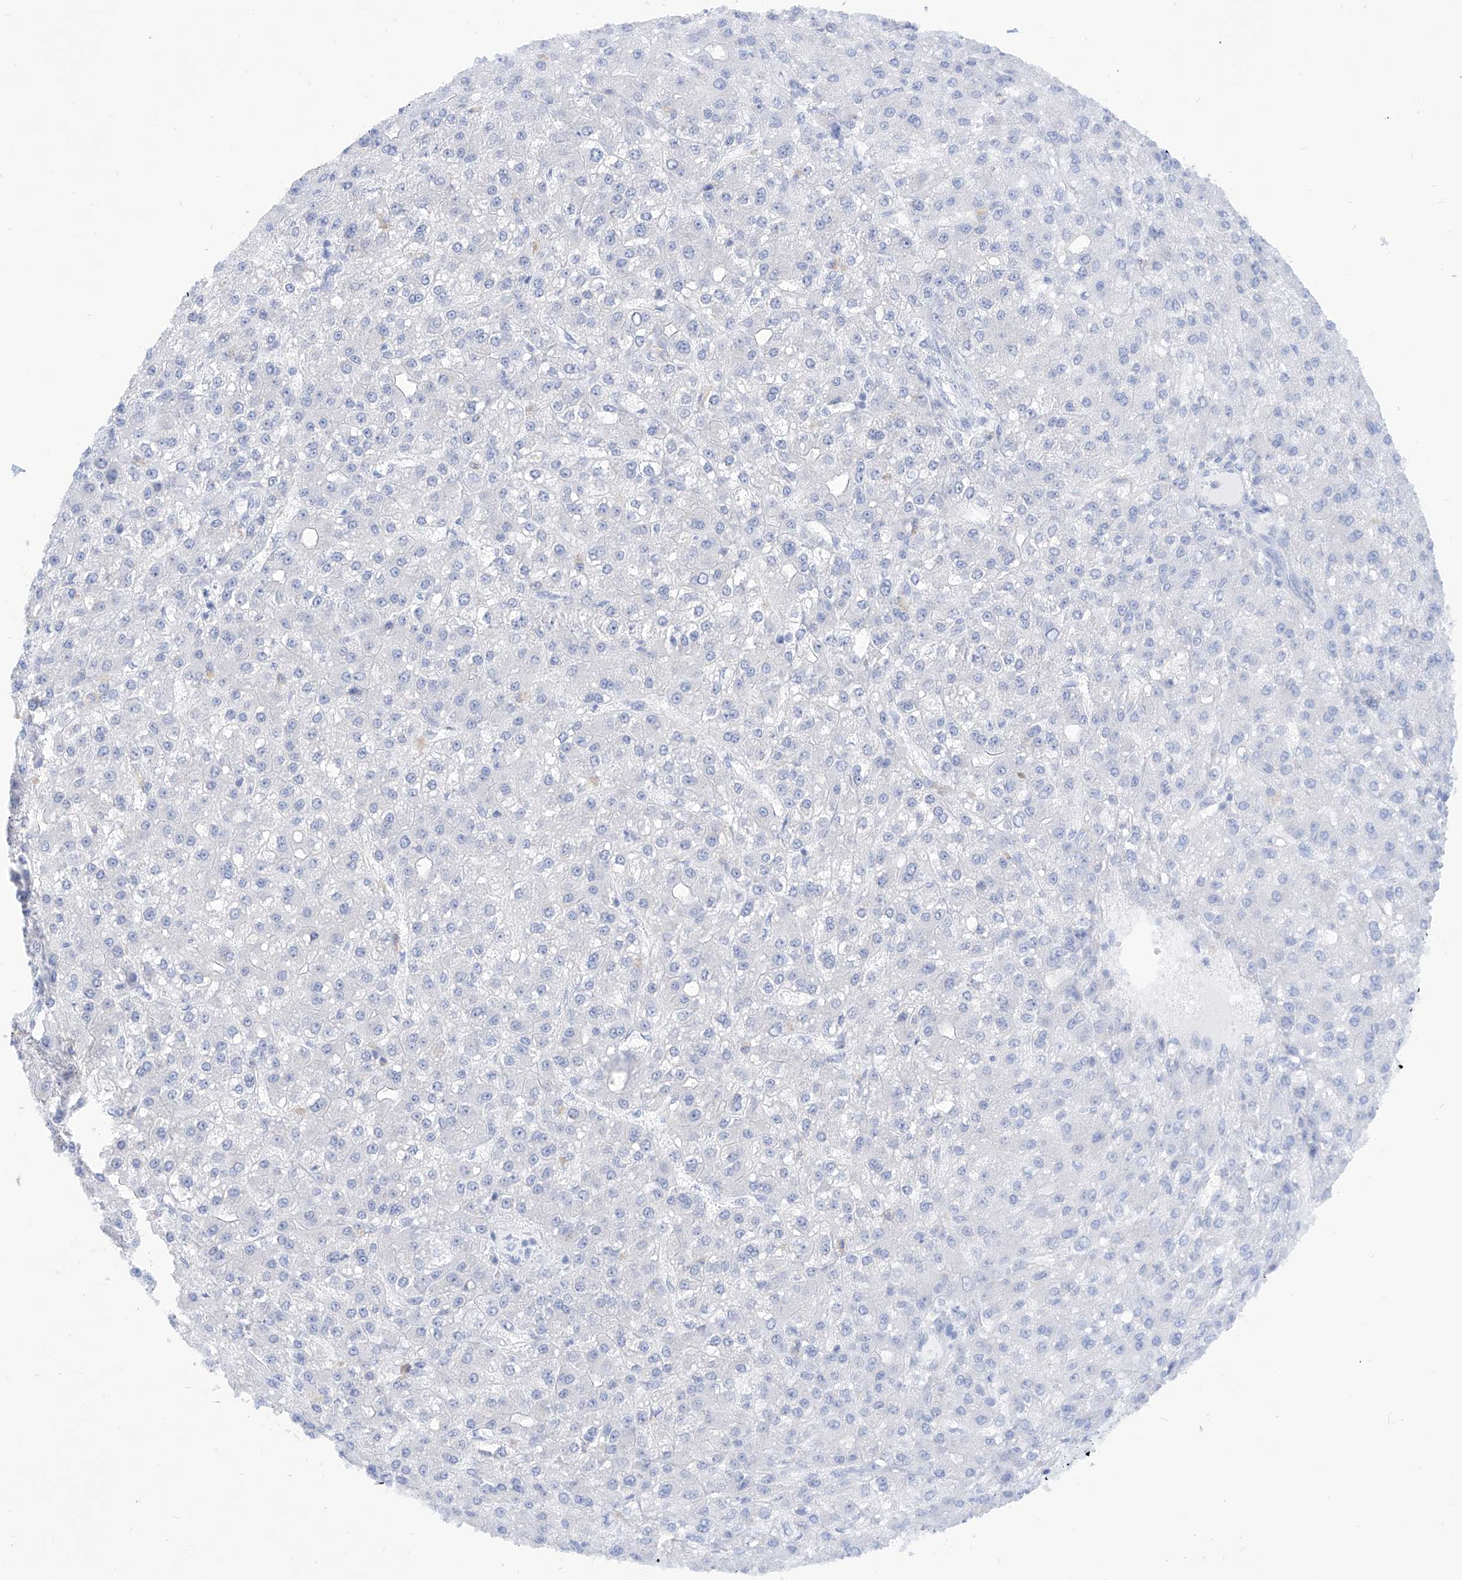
{"staining": {"intensity": "negative", "quantity": "none", "location": "none"}, "tissue": "liver cancer", "cell_type": "Tumor cells", "image_type": "cancer", "snomed": [{"axis": "morphology", "description": "Carcinoma, Hepatocellular, NOS"}, {"axis": "topography", "description": "Liver"}], "caption": "Immunohistochemistry photomicrograph of neoplastic tissue: human liver cancer (hepatocellular carcinoma) stained with DAB (3,3'-diaminobenzidine) shows no significant protein staining in tumor cells. Nuclei are stained in blue.", "gene": "PDXK", "patient": {"sex": "male", "age": 67}}